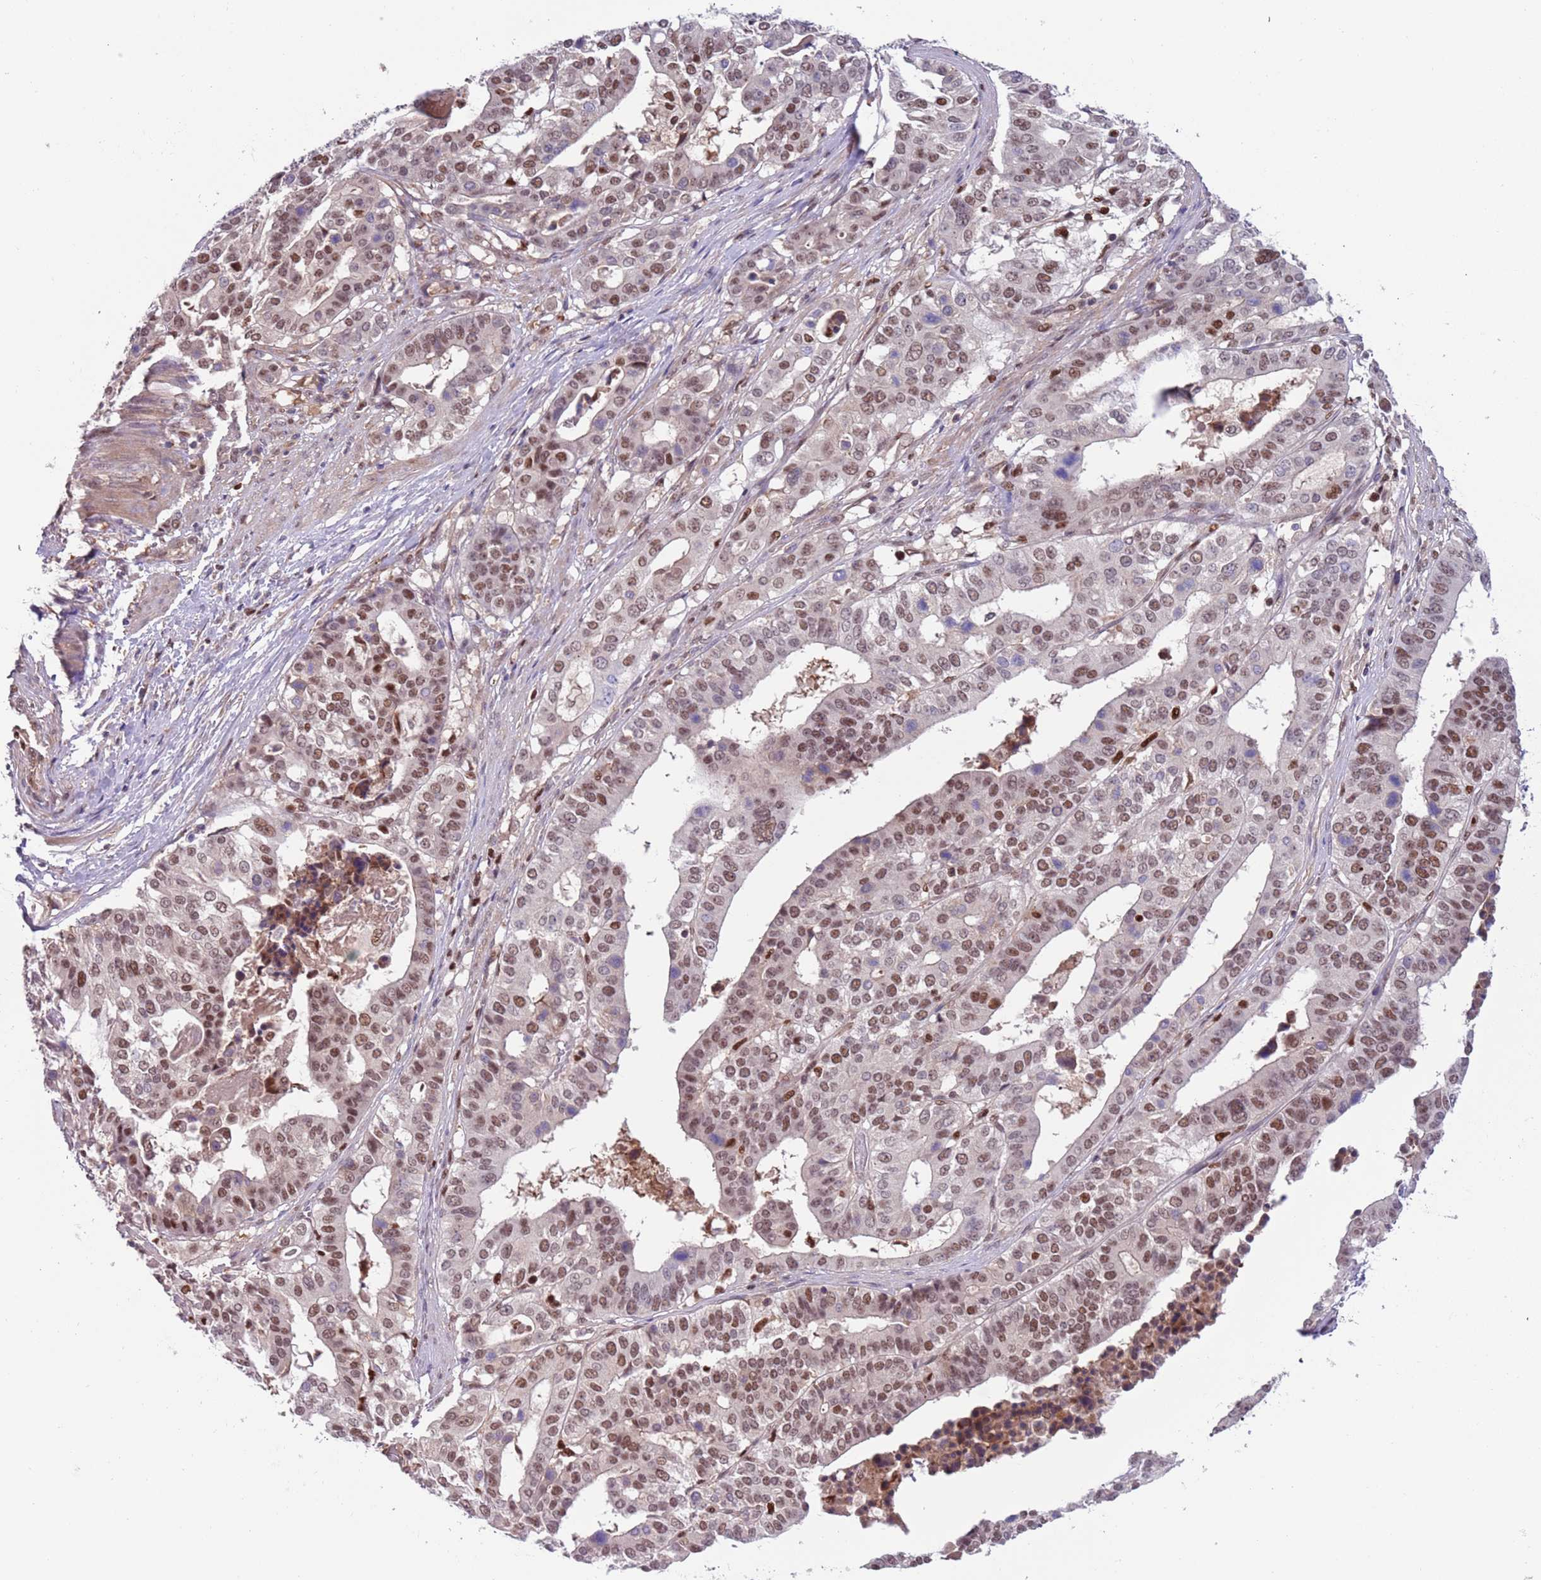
{"staining": {"intensity": "moderate", "quantity": ">75%", "location": "nuclear"}, "tissue": "stomach cancer", "cell_type": "Tumor cells", "image_type": "cancer", "snomed": [{"axis": "morphology", "description": "Adenocarcinoma, NOS"}, {"axis": "topography", "description": "Stomach"}], "caption": "Immunohistochemical staining of human stomach cancer (adenocarcinoma) reveals moderate nuclear protein positivity in approximately >75% of tumor cells. Immunohistochemistry stains the protein of interest in brown and the nuclei are stained blue.", "gene": "RMND5B", "patient": {"sex": "male", "age": 48}}